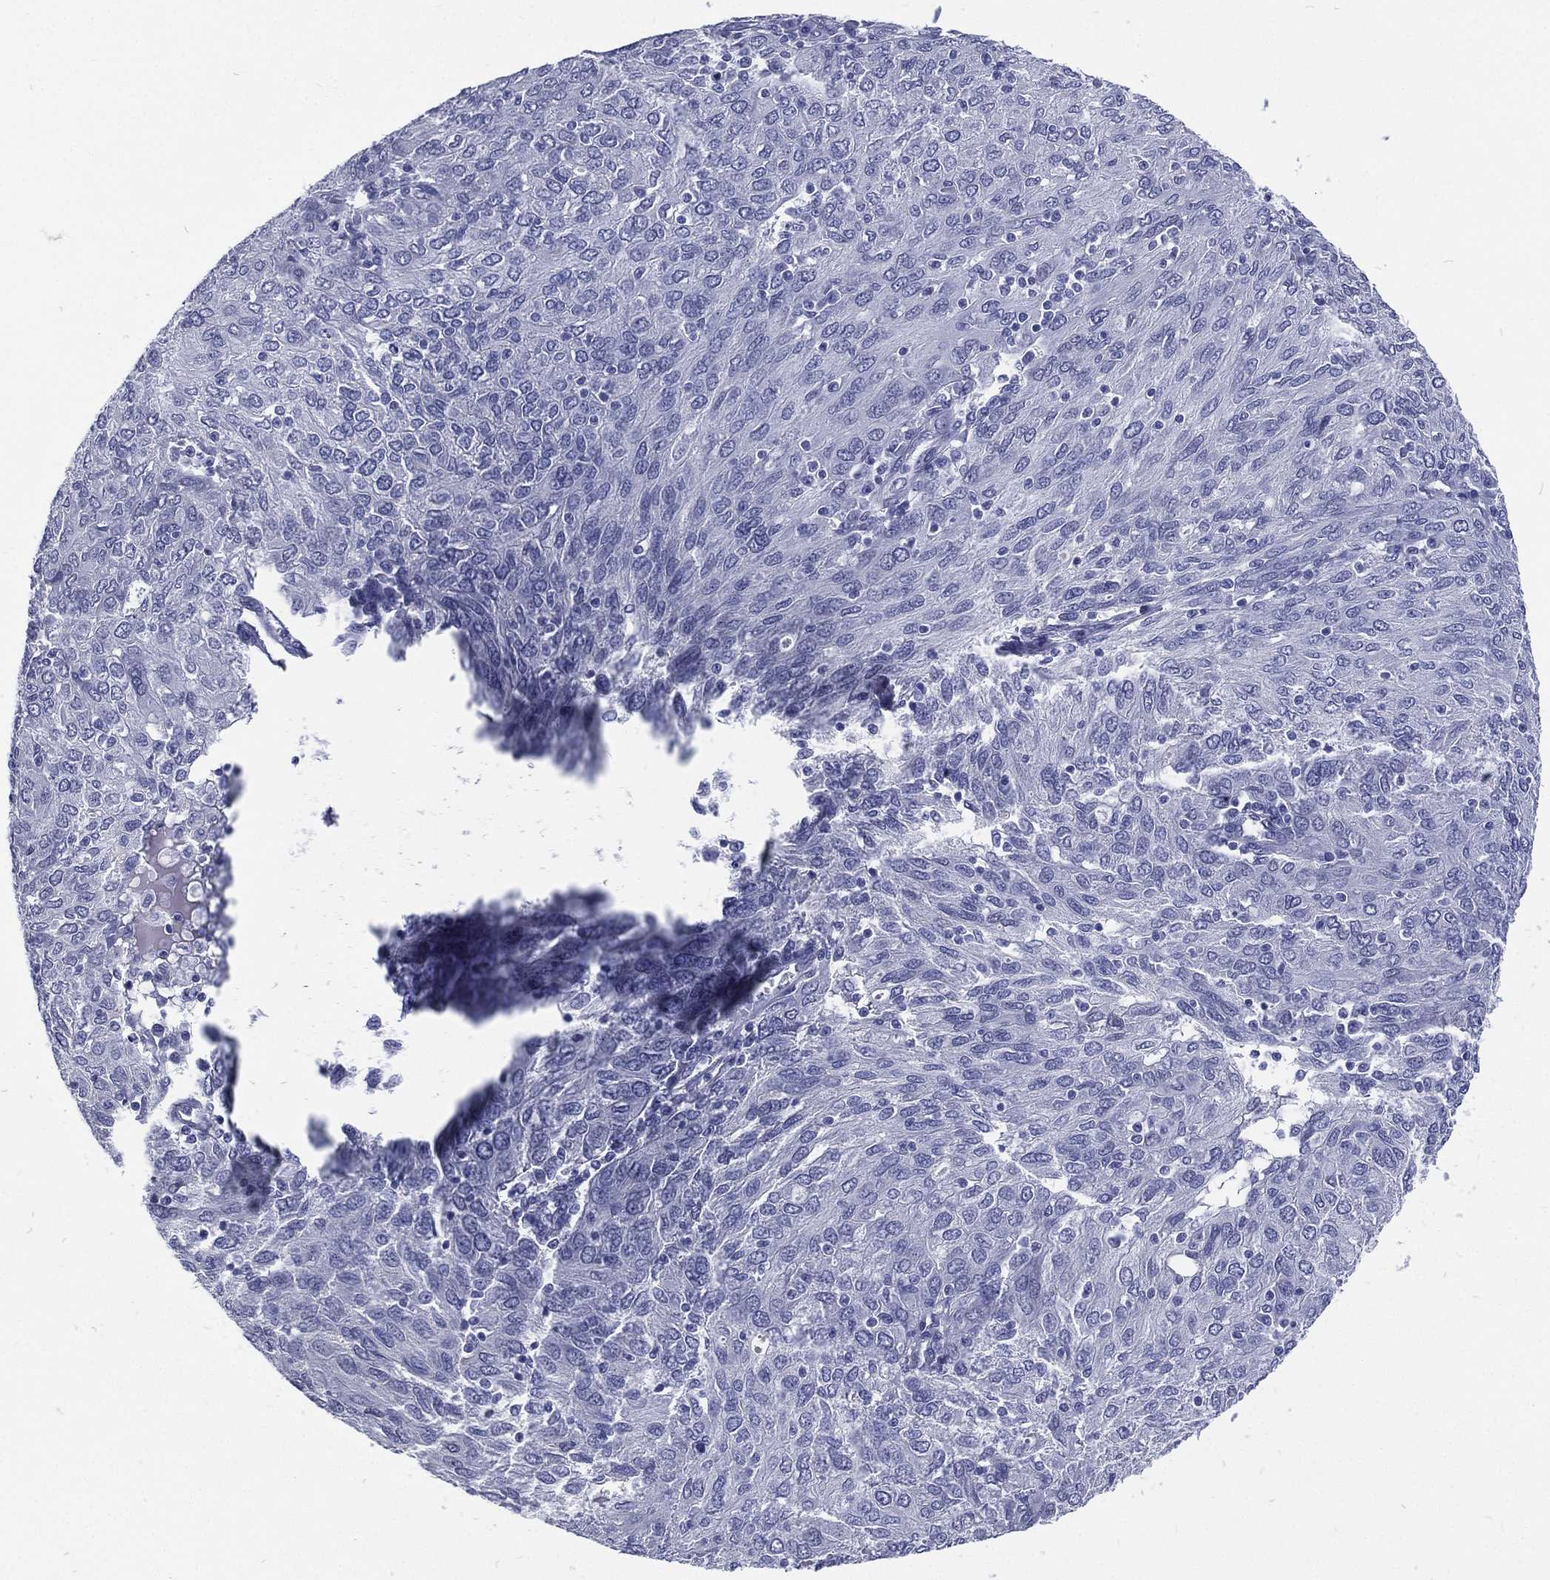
{"staining": {"intensity": "negative", "quantity": "none", "location": "none"}, "tissue": "ovarian cancer", "cell_type": "Tumor cells", "image_type": "cancer", "snomed": [{"axis": "morphology", "description": "Carcinoma, endometroid"}, {"axis": "topography", "description": "Ovary"}], "caption": "High power microscopy micrograph of an IHC photomicrograph of ovarian endometroid carcinoma, revealing no significant expression in tumor cells. (DAB (3,3'-diaminobenzidine) immunohistochemistry (IHC) visualized using brightfield microscopy, high magnification).", "gene": "RSPH4A", "patient": {"sex": "female", "age": 50}}